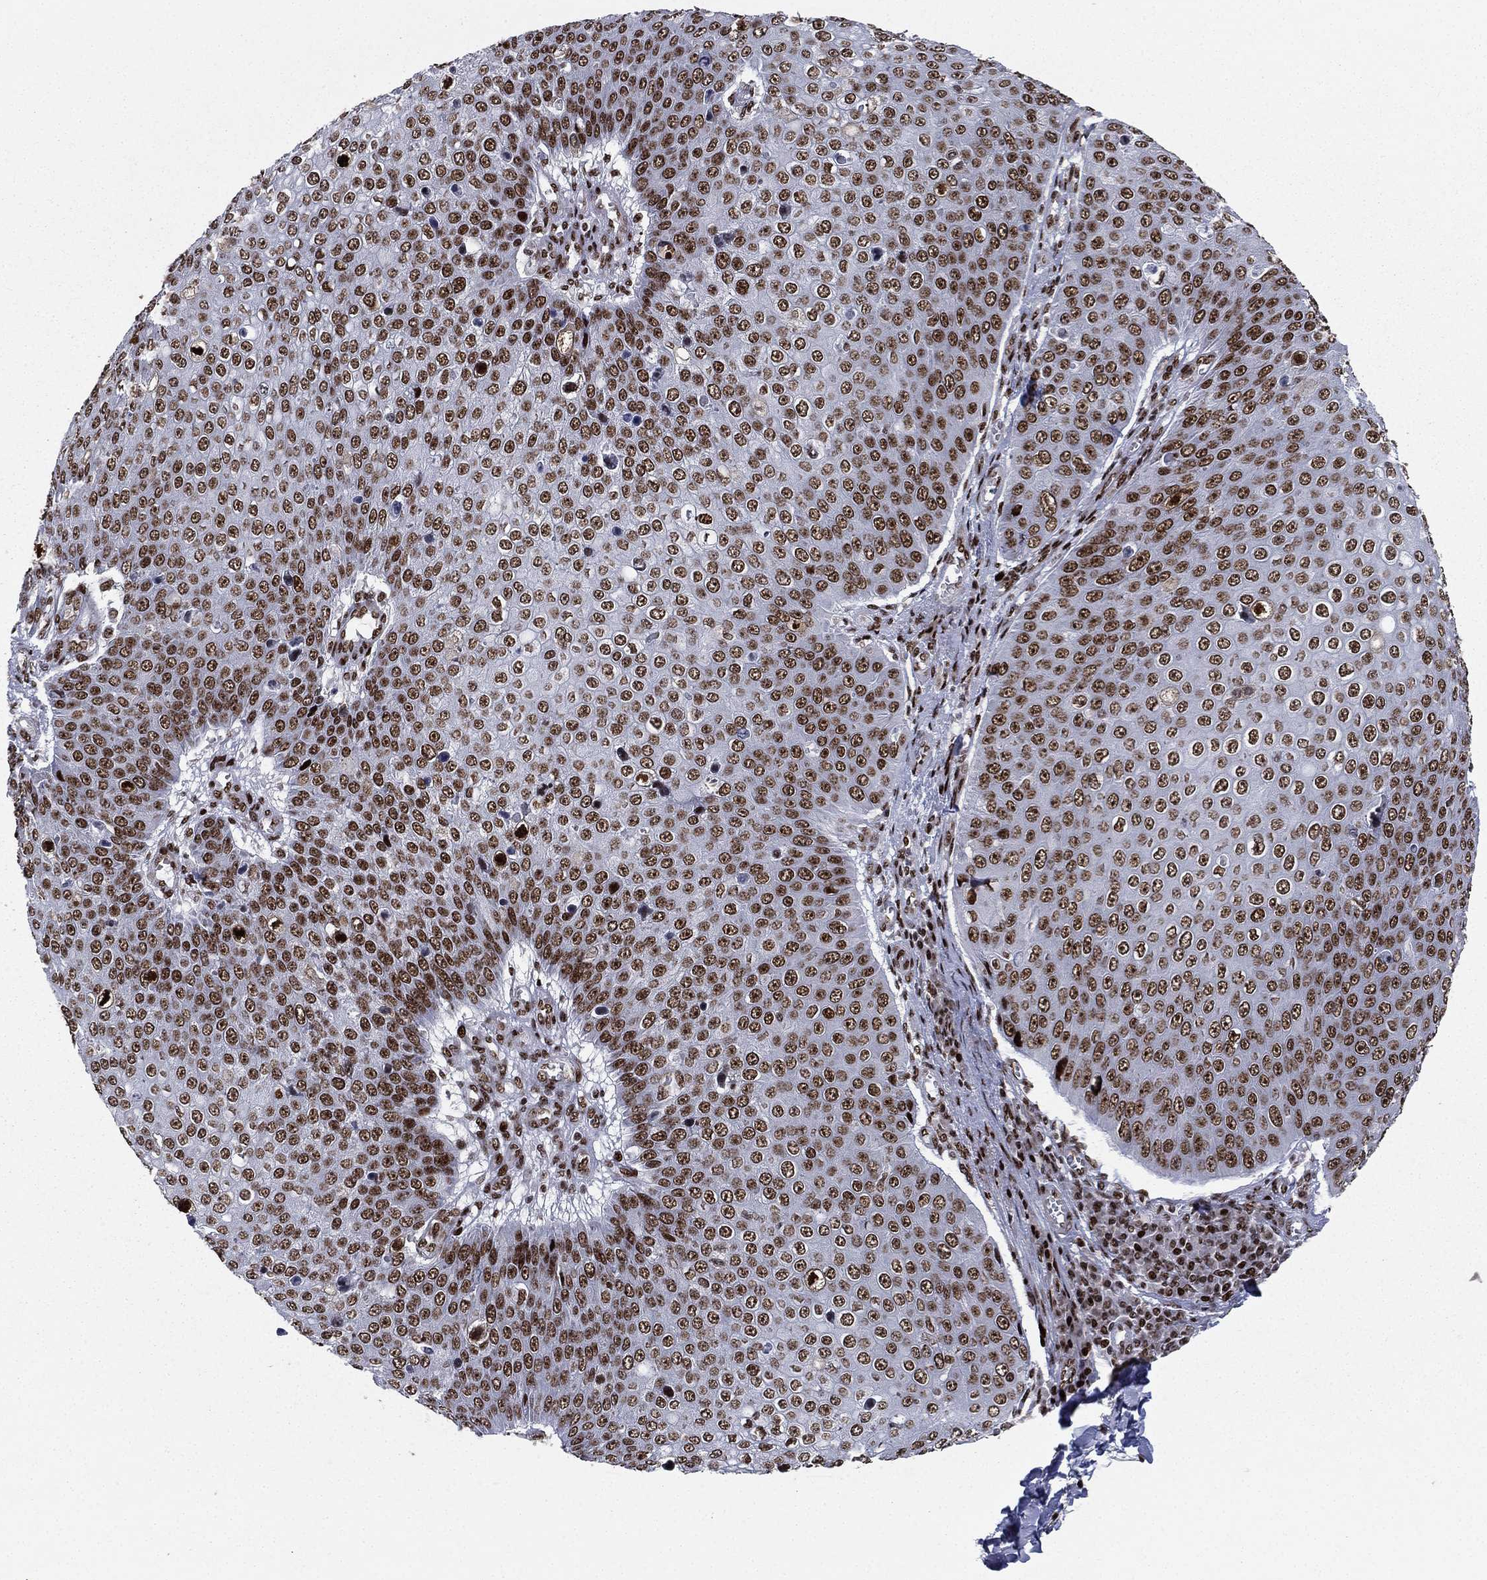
{"staining": {"intensity": "strong", "quantity": ">75%", "location": "nuclear"}, "tissue": "skin cancer", "cell_type": "Tumor cells", "image_type": "cancer", "snomed": [{"axis": "morphology", "description": "Squamous cell carcinoma, NOS"}, {"axis": "topography", "description": "Skin"}], "caption": "The image shows a brown stain indicating the presence of a protein in the nuclear of tumor cells in squamous cell carcinoma (skin). (DAB (3,3'-diaminobenzidine) IHC, brown staining for protein, blue staining for nuclei).", "gene": "RTF1", "patient": {"sex": "male", "age": 71}}